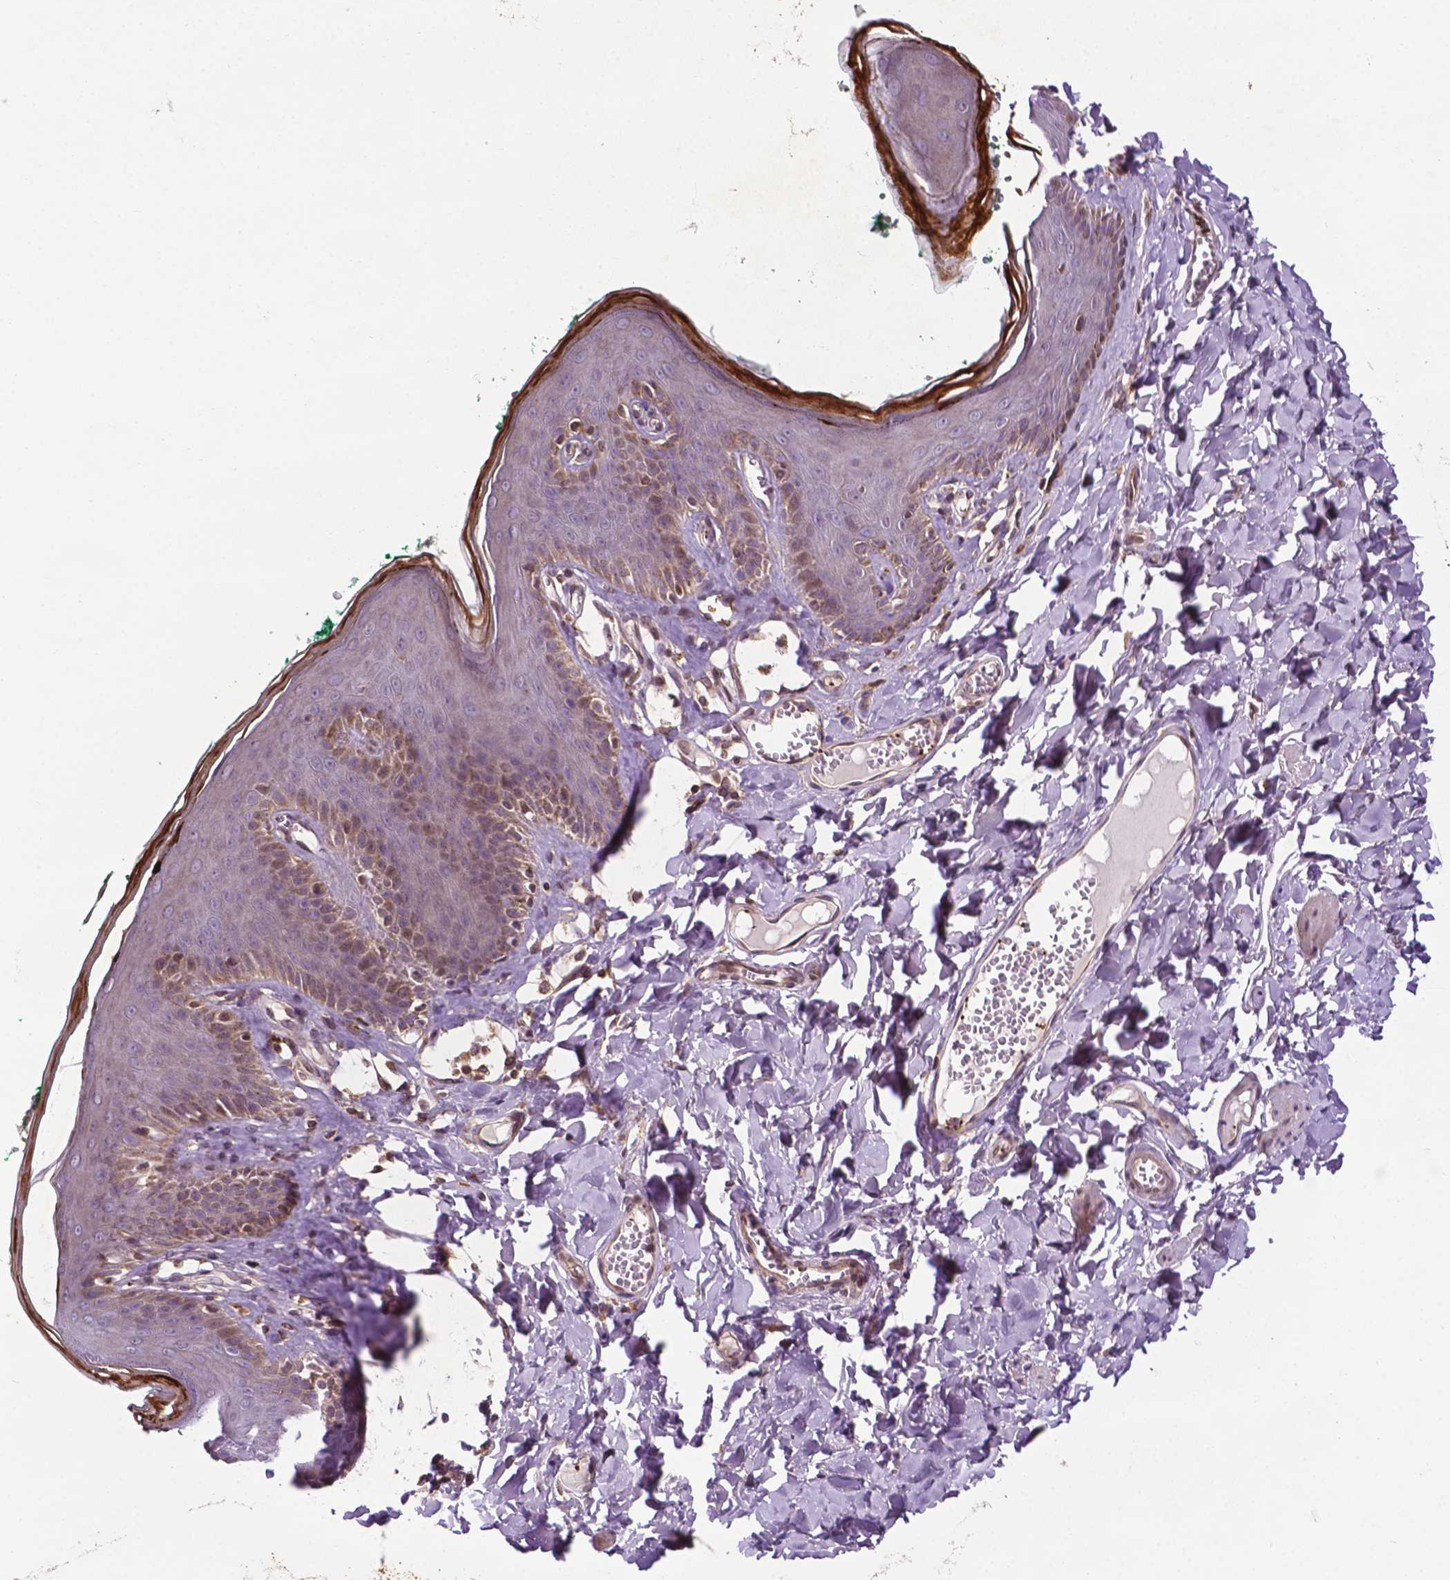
{"staining": {"intensity": "weak", "quantity": "<25%", "location": "nuclear"}, "tissue": "skin", "cell_type": "Epidermal cells", "image_type": "normal", "snomed": [{"axis": "morphology", "description": "Normal tissue, NOS"}, {"axis": "topography", "description": "Vulva"}, {"axis": "topography", "description": "Peripheral nerve tissue"}], "caption": "This histopathology image is of unremarkable skin stained with immunohistochemistry (IHC) to label a protein in brown with the nuclei are counter-stained blue. There is no positivity in epidermal cells.", "gene": "SPNS2", "patient": {"sex": "female", "age": 66}}